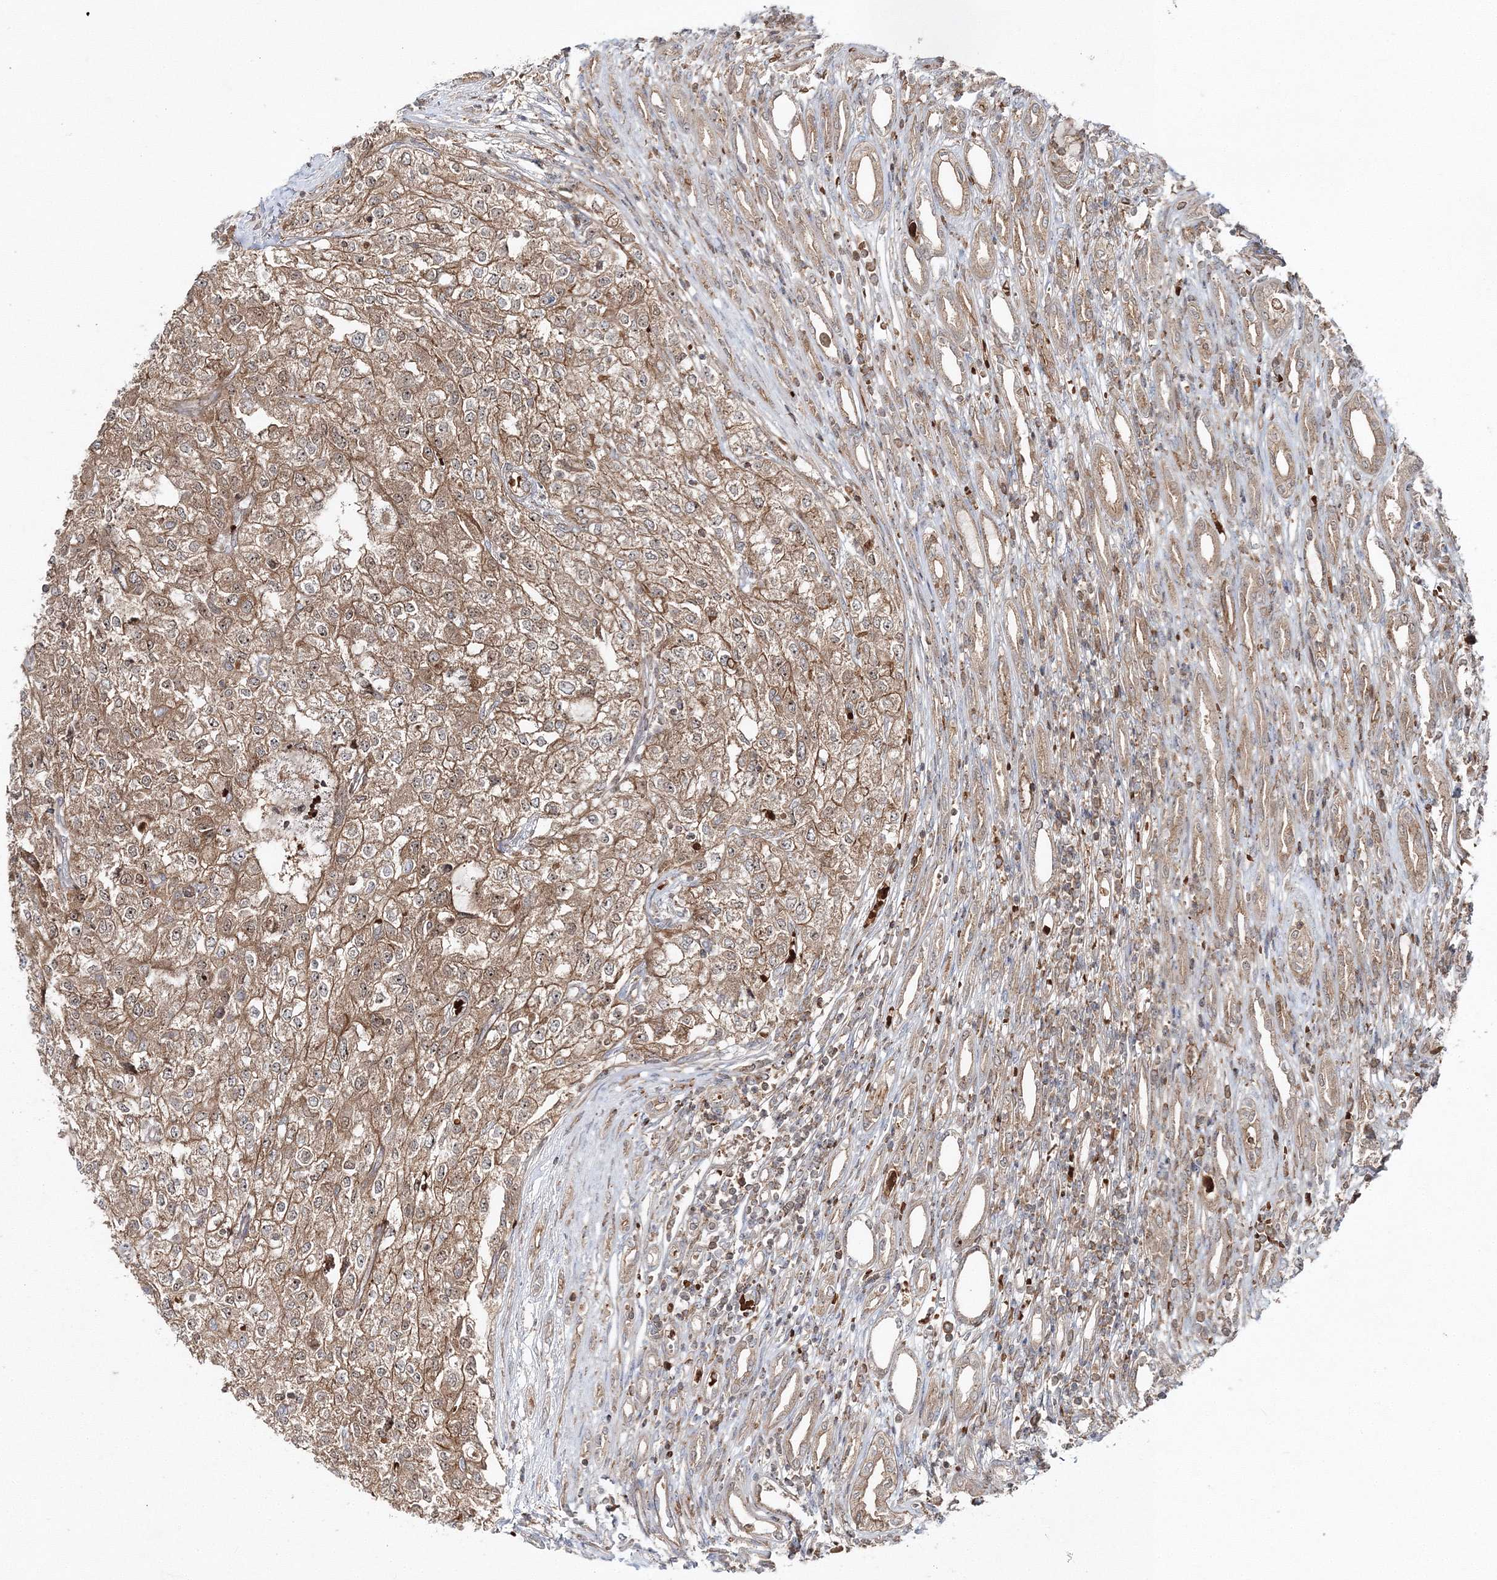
{"staining": {"intensity": "moderate", "quantity": ">75%", "location": "cytoplasmic/membranous"}, "tissue": "renal cancer", "cell_type": "Tumor cells", "image_type": "cancer", "snomed": [{"axis": "morphology", "description": "Adenocarcinoma, NOS"}, {"axis": "topography", "description": "Kidney"}], "caption": "Brown immunohistochemical staining in renal adenocarcinoma shows moderate cytoplasmic/membranous staining in about >75% of tumor cells.", "gene": "PCBD2", "patient": {"sex": "female", "age": 54}}